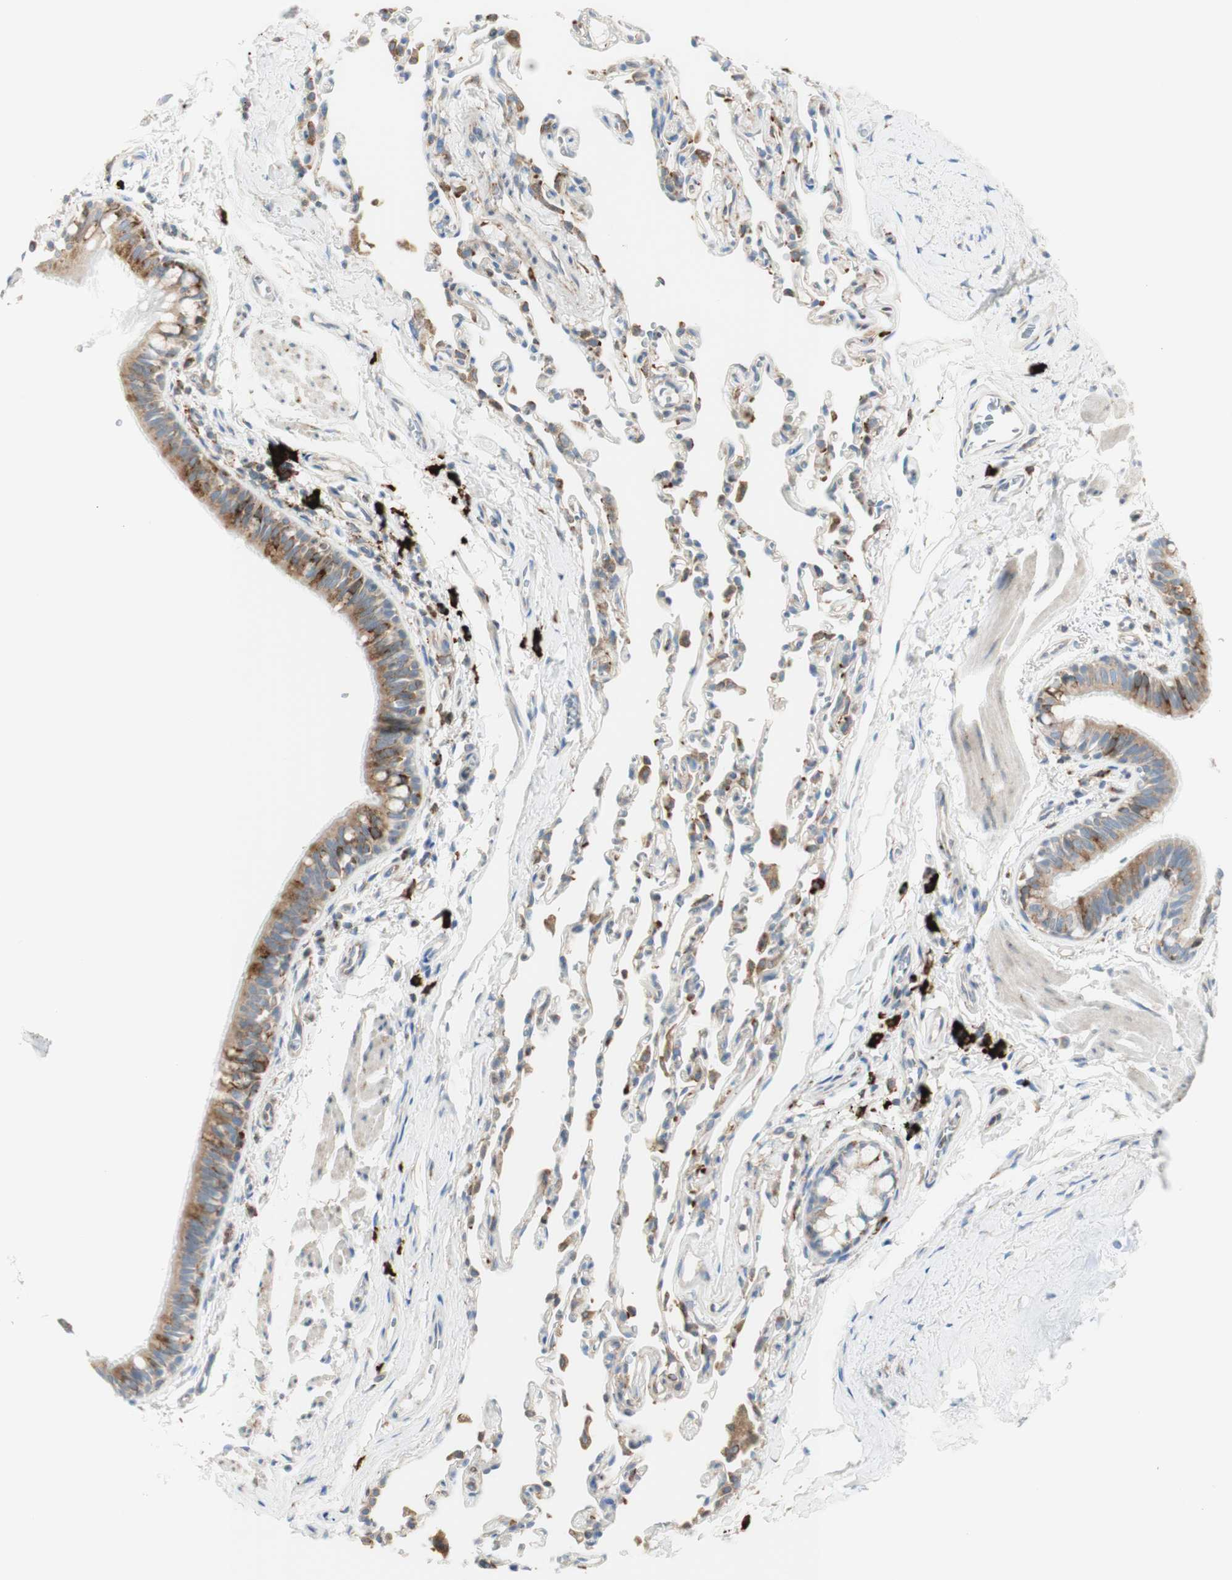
{"staining": {"intensity": "moderate", "quantity": ">75%", "location": "cytoplasmic/membranous"}, "tissue": "bronchus", "cell_type": "Respiratory epithelial cells", "image_type": "normal", "snomed": [{"axis": "morphology", "description": "Normal tissue, NOS"}, {"axis": "topography", "description": "Bronchus"}, {"axis": "topography", "description": "Lung"}], "caption": "IHC of benign human bronchus displays medium levels of moderate cytoplasmic/membranous staining in about >75% of respiratory epithelial cells.", "gene": "MANF", "patient": {"sex": "male", "age": 64}}